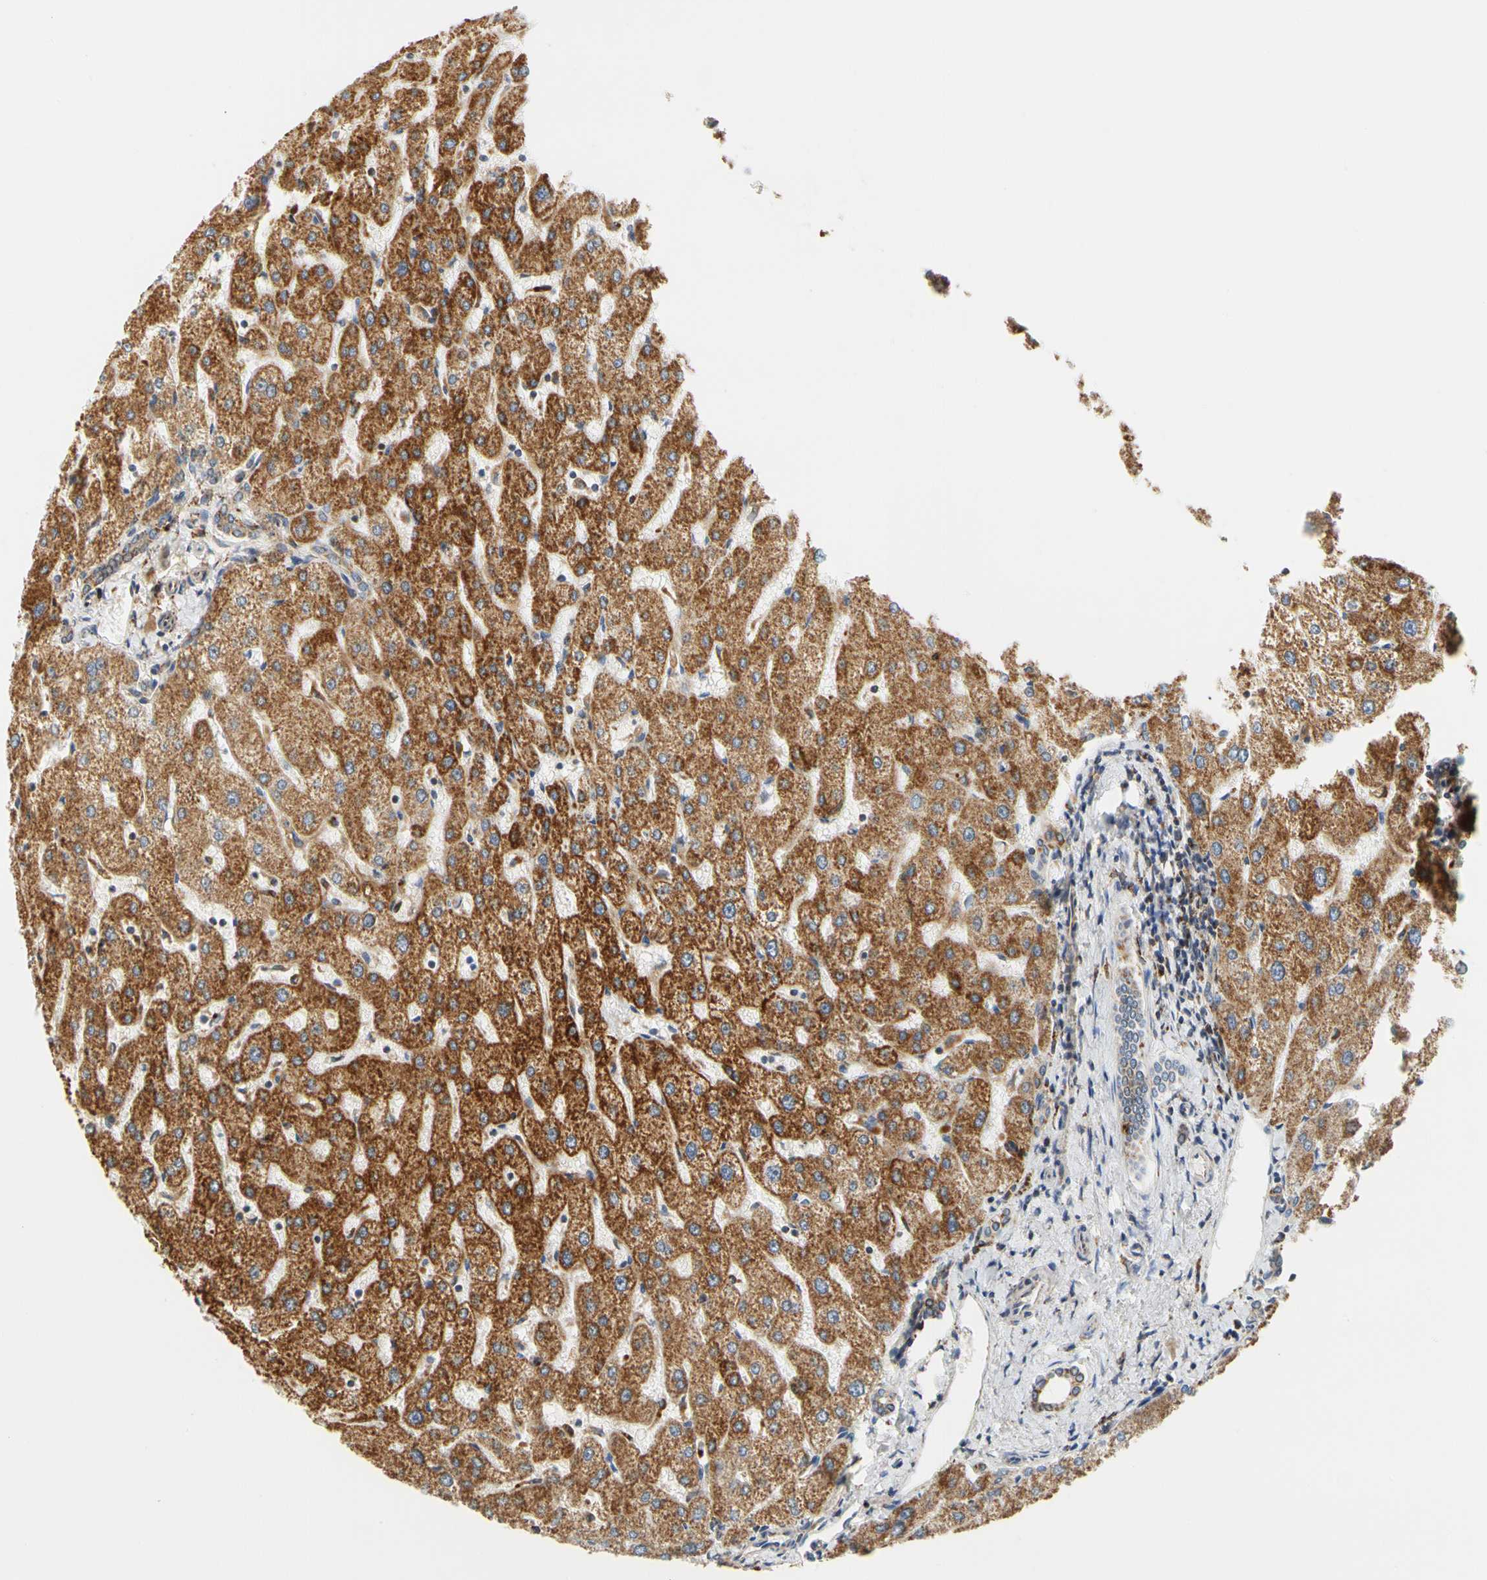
{"staining": {"intensity": "weak", "quantity": "25%-75%", "location": "cytoplasmic/membranous"}, "tissue": "liver", "cell_type": "Cholangiocytes", "image_type": "normal", "snomed": [{"axis": "morphology", "description": "Normal tissue, NOS"}, {"axis": "topography", "description": "Liver"}], "caption": "Benign liver reveals weak cytoplasmic/membranous positivity in approximately 25%-75% of cholangiocytes, visualized by immunohistochemistry.", "gene": "SFXN3", "patient": {"sex": "male", "age": 67}}